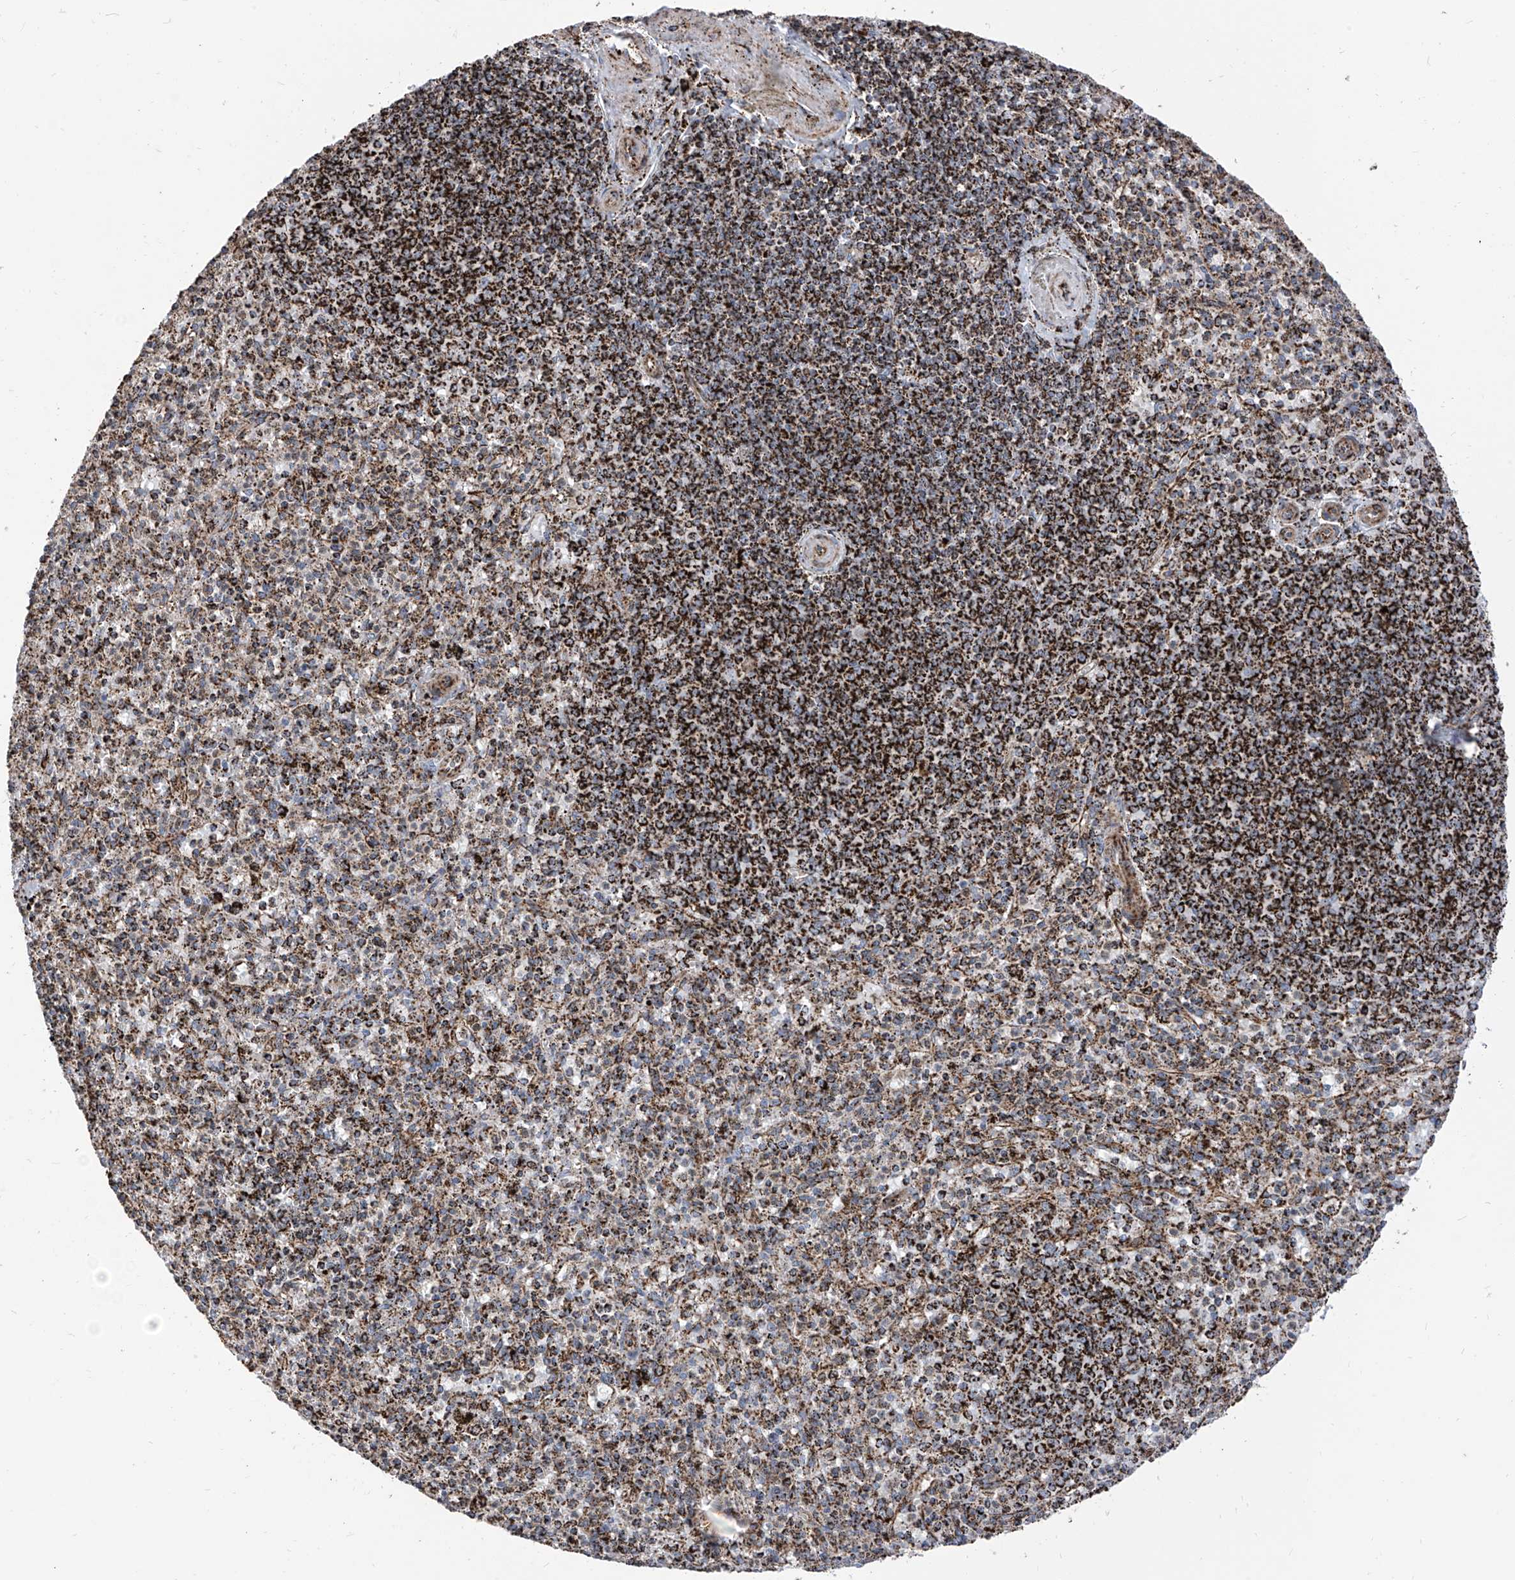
{"staining": {"intensity": "strong", "quantity": ">75%", "location": "cytoplasmic/membranous"}, "tissue": "spleen", "cell_type": "Cells in red pulp", "image_type": "normal", "snomed": [{"axis": "morphology", "description": "Normal tissue, NOS"}, {"axis": "topography", "description": "Spleen"}], "caption": "A histopathology image of human spleen stained for a protein exhibits strong cytoplasmic/membranous brown staining in cells in red pulp. (brown staining indicates protein expression, while blue staining denotes nuclei).", "gene": "COX5B", "patient": {"sex": "male", "age": 72}}